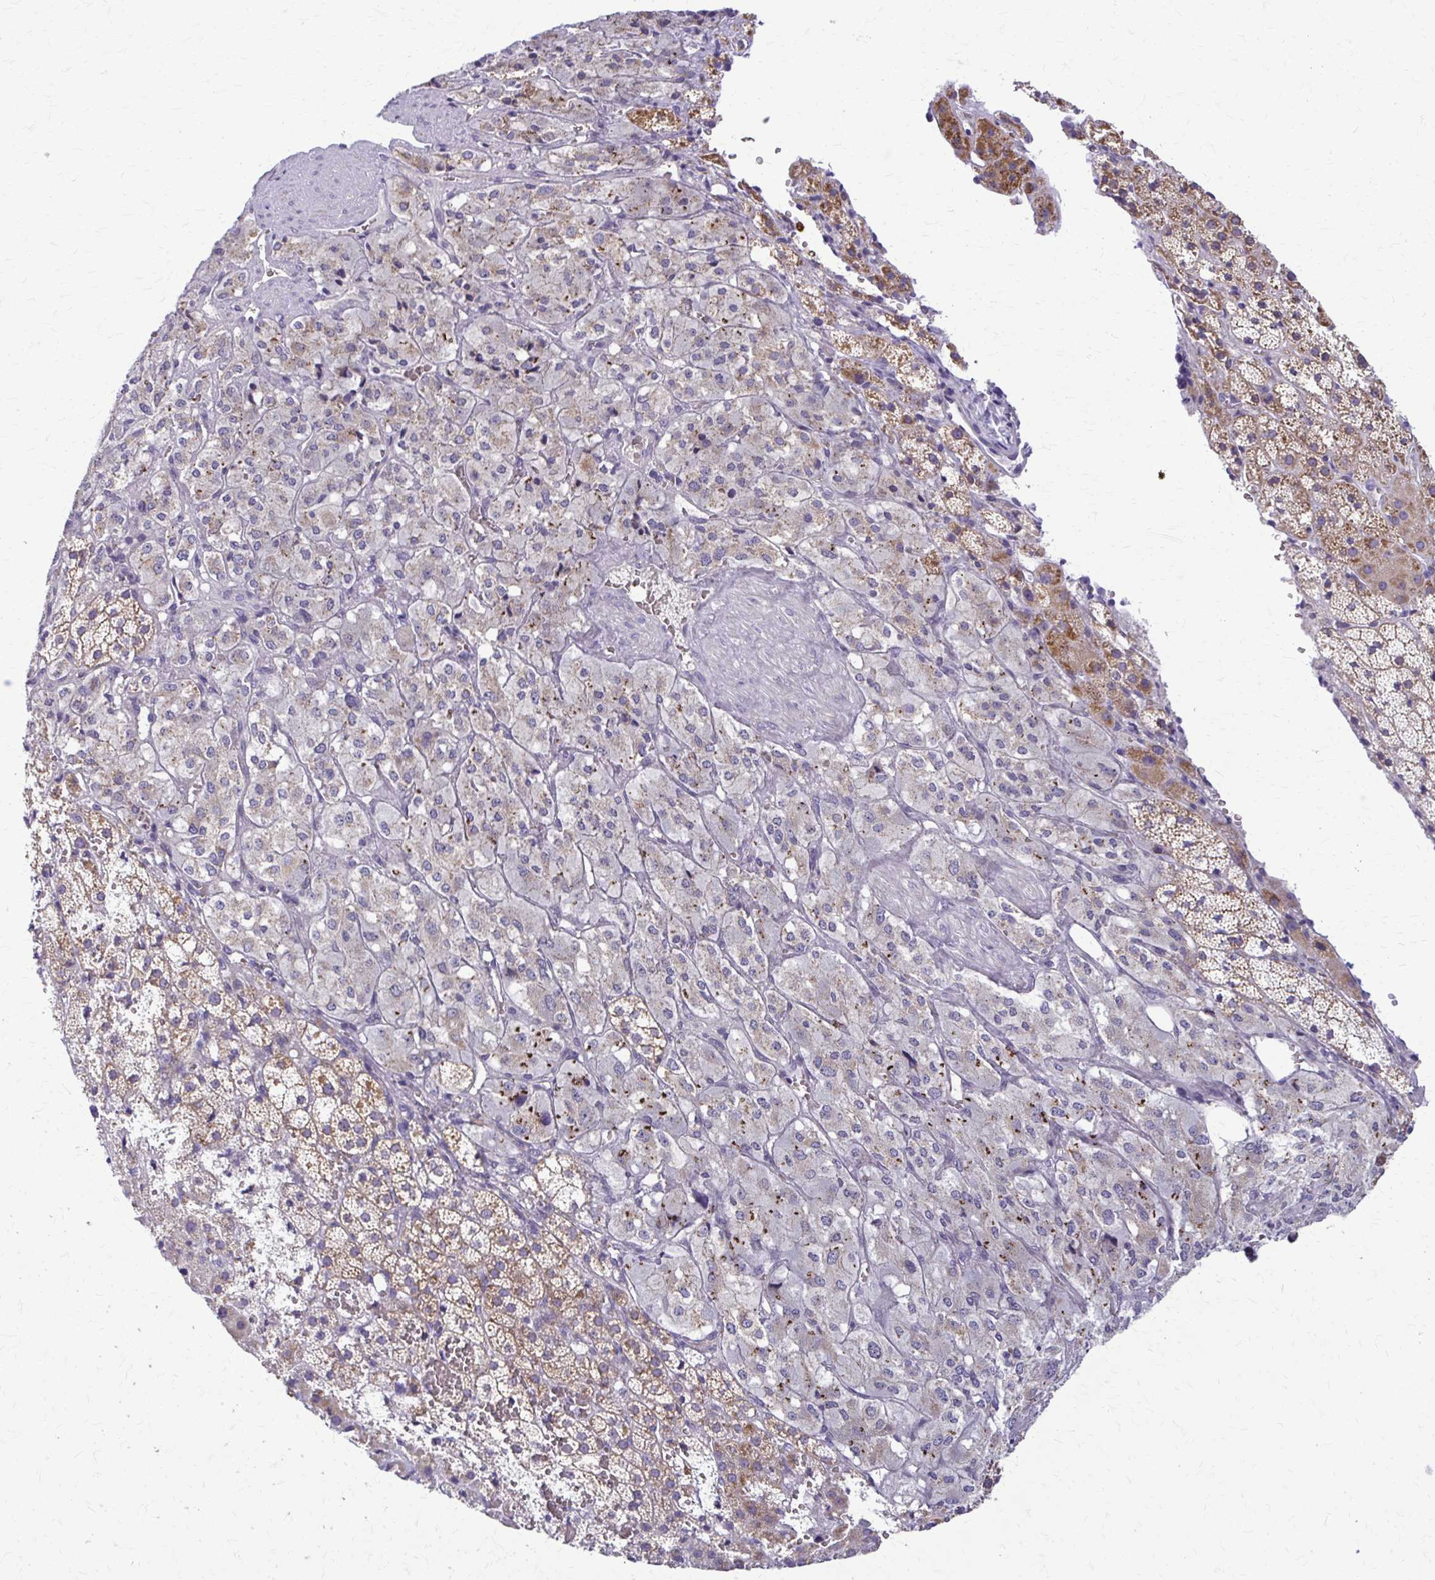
{"staining": {"intensity": "moderate", "quantity": "25%-75%", "location": "cytoplasmic/membranous"}, "tissue": "adrenal gland", "cell_type": "Glandular cells", "image_type": "normal", "snomed": [{"axis": "morphology", "description": "Normal tissue, NOS"}, {"axis": "topography", "description": "Adrenal gland"}], "caption": "Immunohistochemical staining of normal adrenal gland displays medium levels of moderate cytoplasmic/membranous positivity in approximately 25%-75% of glandular cells. The staining is performed using DAB brown chromogen to label protein expression. The nuclei are counter-stained blue using hematoxylin.", "gene": "SAMD13", "patient": {"sex": "male", "age": 53}}